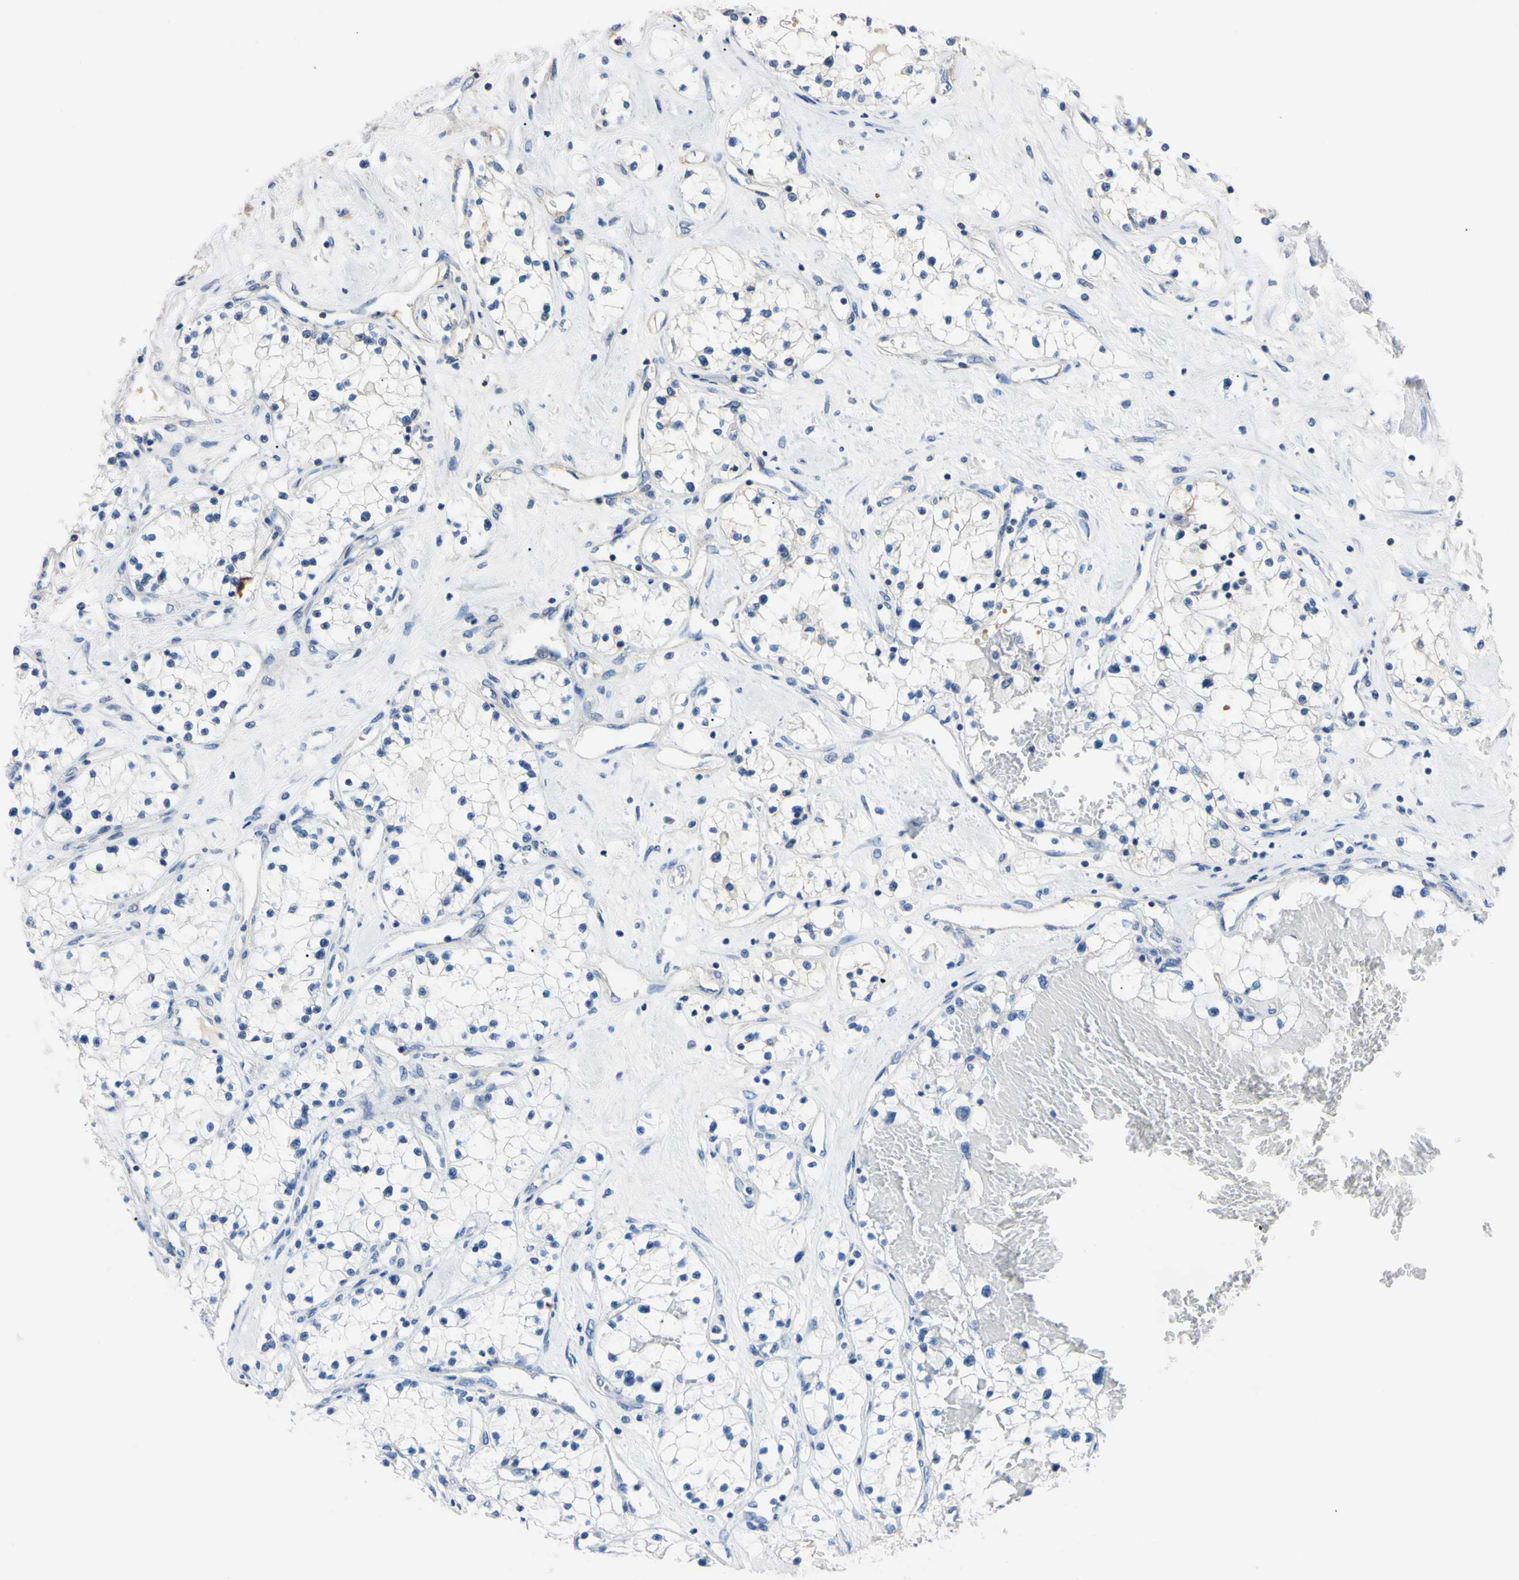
{"staining": {"intensity": "negative", "quantity": "none", "location": "none"}, "tissue": "renal cancer", "cell_type": "Tumor cells", "image_type": "cancer", "snomed": [{"axis": "morphology", "description": "Adenocarcinoma, NOS"}, {"axis": "topography", "description": "Kidney"}], "caption": "The IHC histopathology image has no significant positivity in tumor cells of renal adenocarcinoma tissue. Brightfield microscopy of immunohistochemistry stained with DAB (3,3'-diaminobenzidine) (brown) and hematoxylin (blue), captured at high magnification.", "gene": "PNKD", "patient": {"sex": "male", "age": 68}}